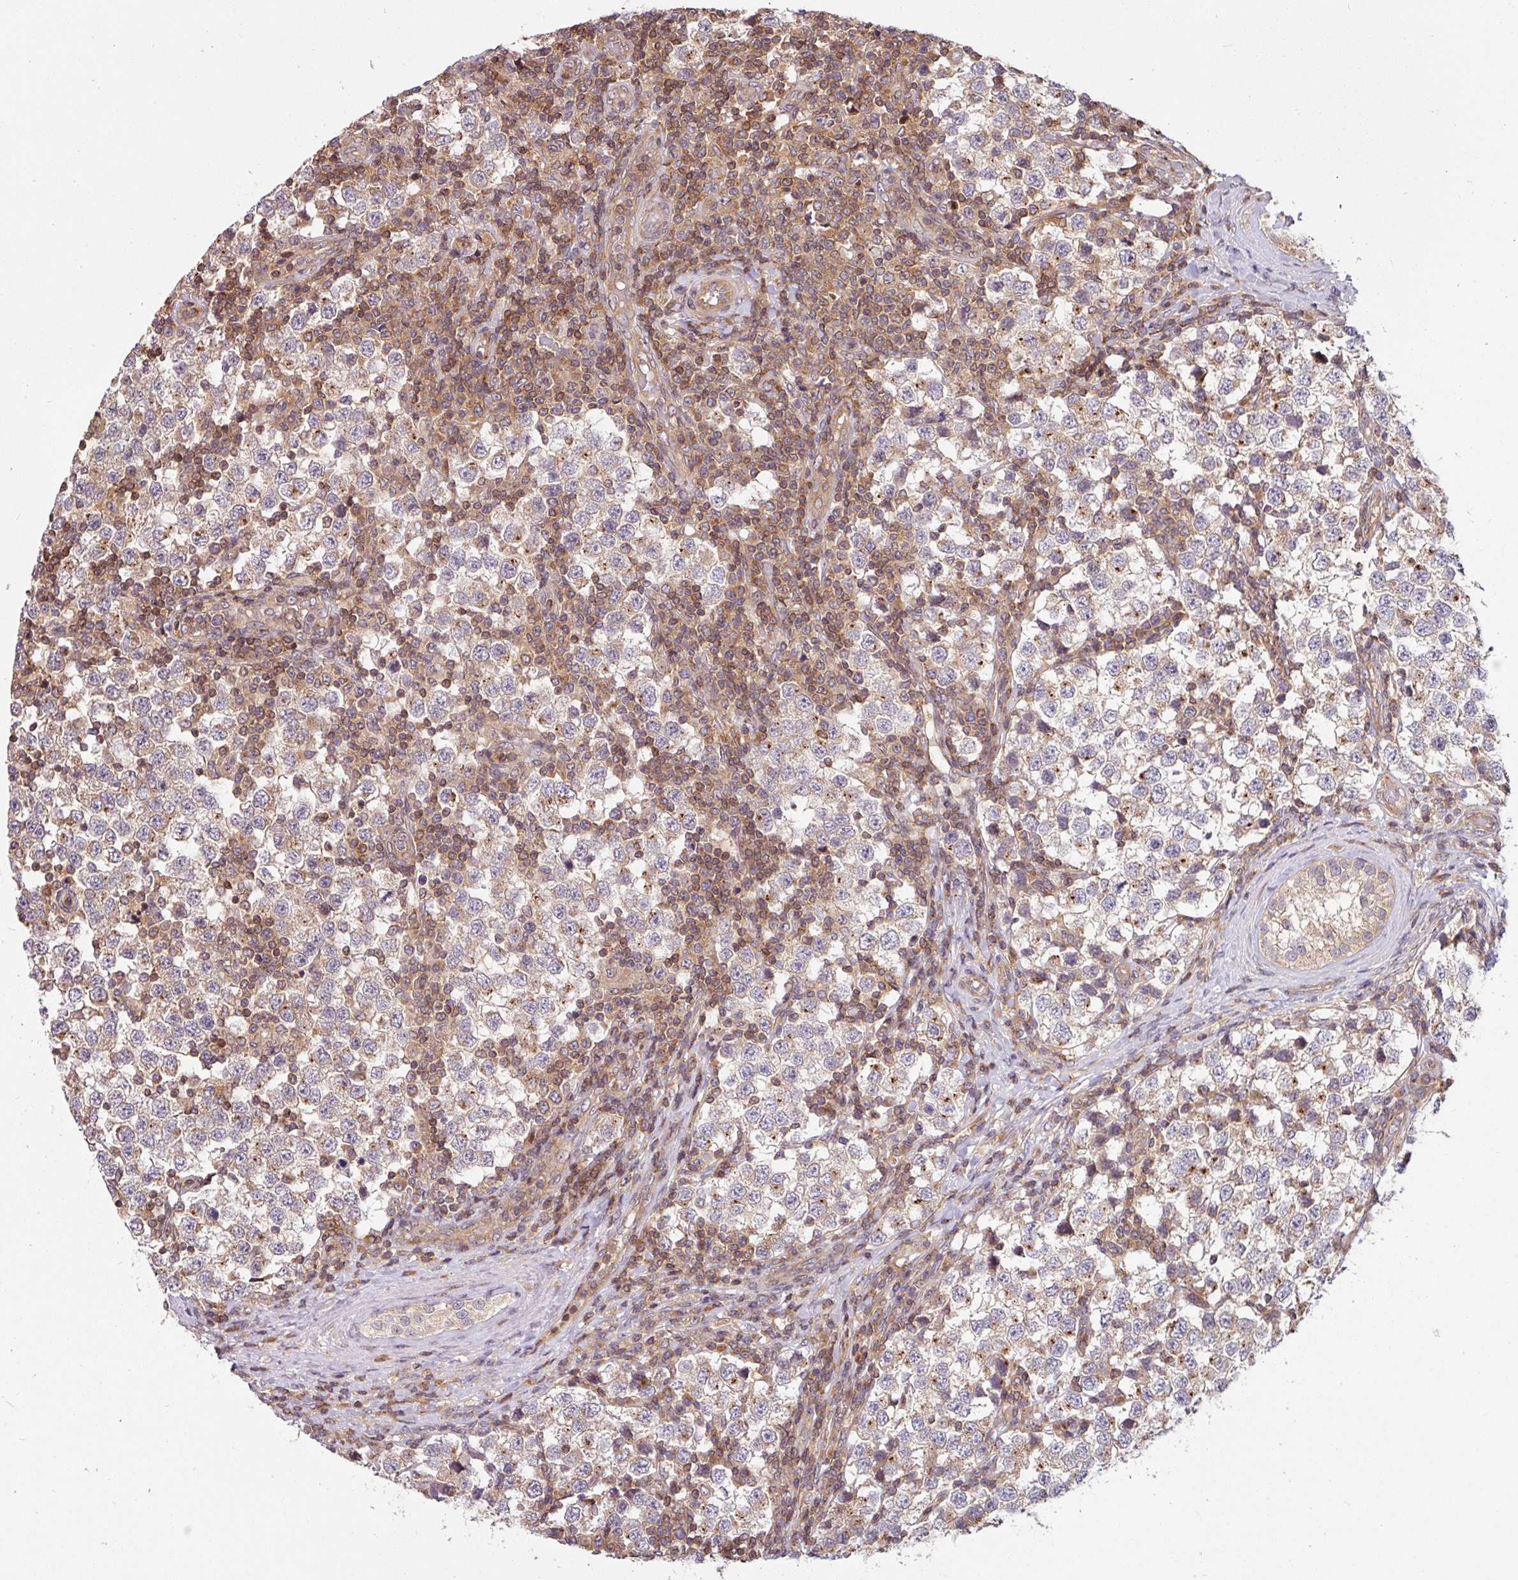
{"staining": {"intensity": "weak", "quantity": ">75%", "location": "cytoplasmic/membranous"}, "tissue": "testis cancer", "cell_type": "Tumor cells", "image_type": "cancer", "snomed": [{"axis": "morphology", "description": "Seminoma, NOS"}, {"axis": "topography", "description": "Testis"}], "caption": "Weak cytoplasmic/membranous expression is present in about >75% of tumor cells in testis cancer.", "gene": "SHB", "patient": {"sex": "male", "age": 34}}